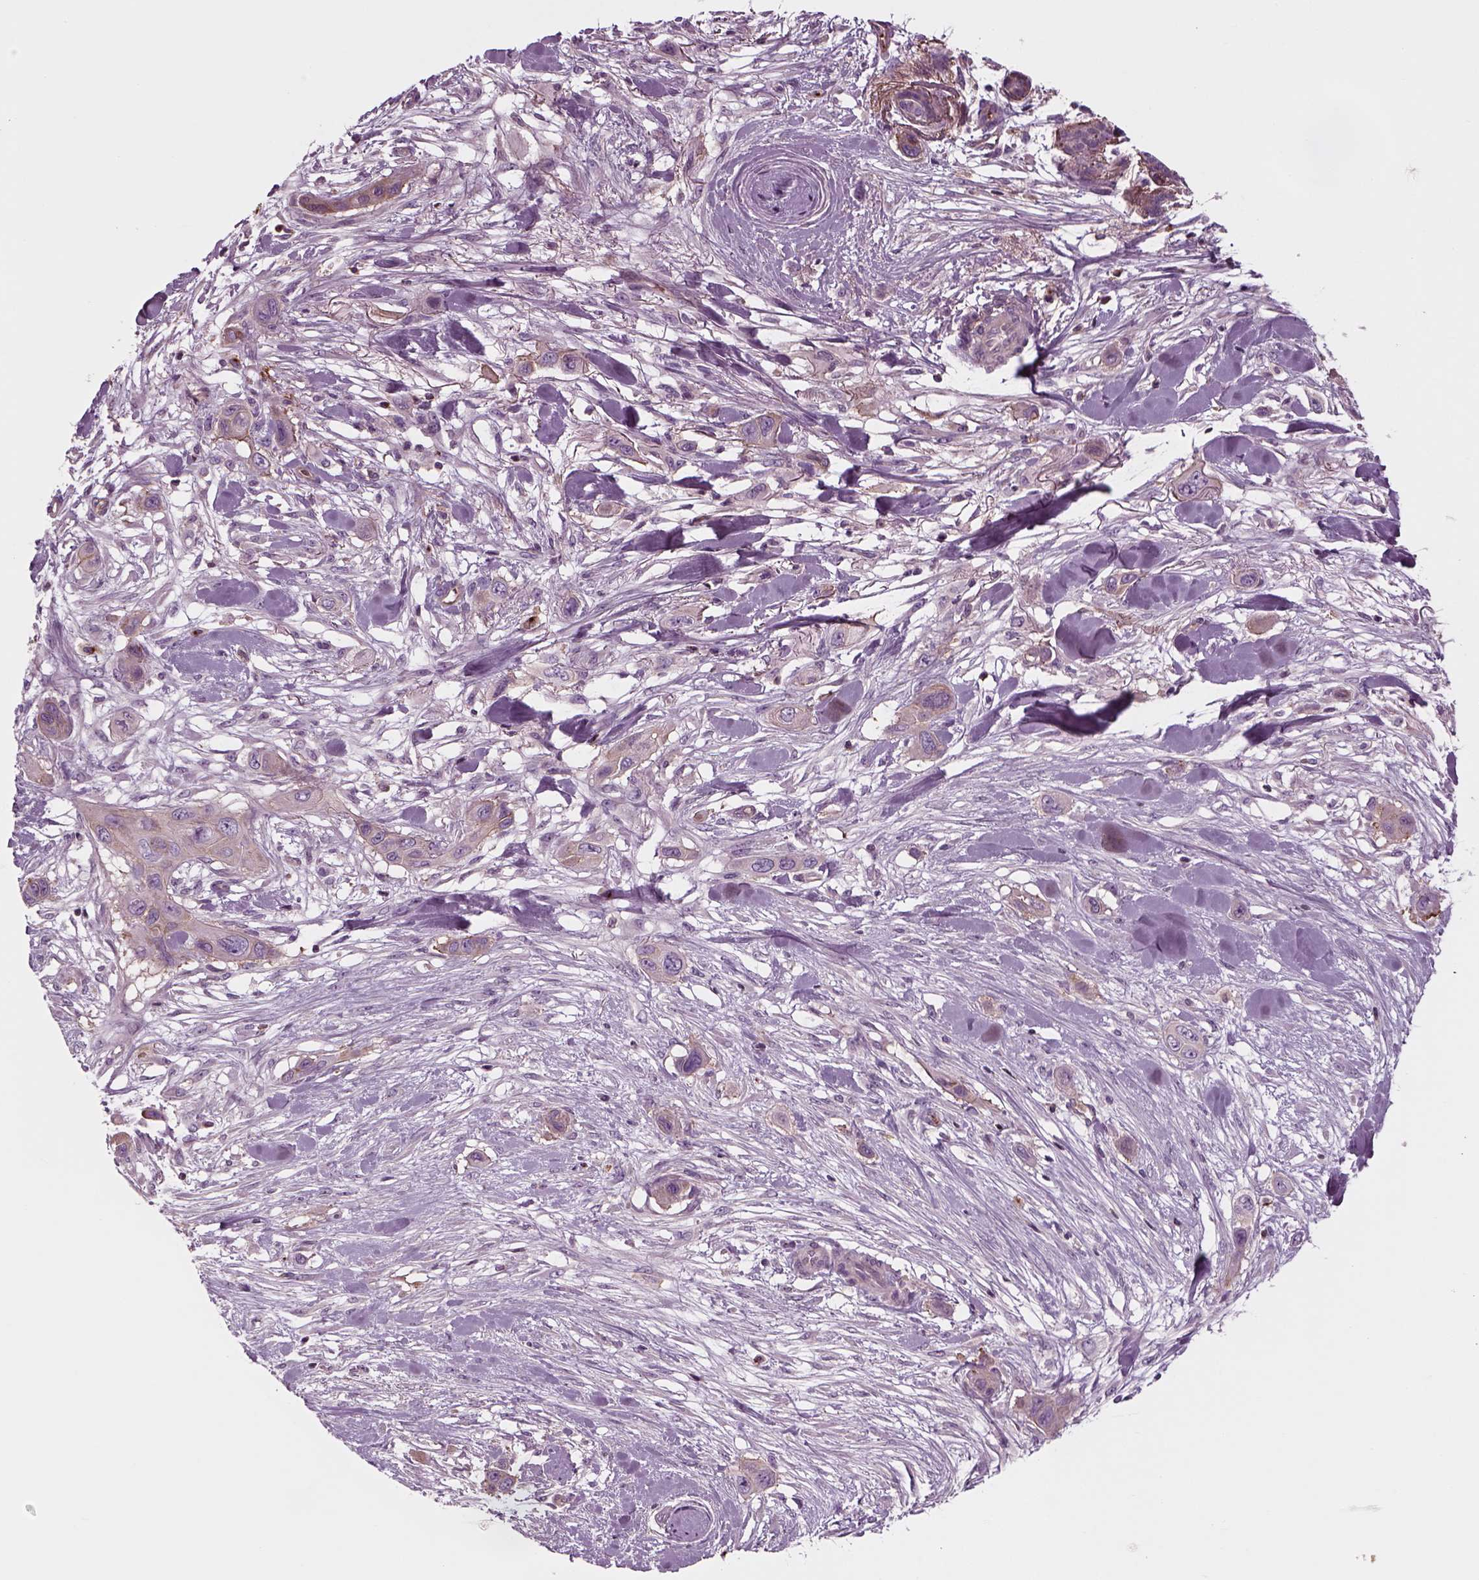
{"staining": {"intensity": "weak", "quantity": ">75%", "location": "cytoplasmic/membranous"}, "tissue": "skin cancer", "cell_type": "Tumor cells", "image_type": "cancer", "snomed": [{"axis": "morphology", "description": "Squamous cell carcinoma, NOS"}, {"axis": "topography", "description": "Skin"}], "caption": "Immunohistochemical staining of human skin squamous cell carcinoma reveals low levels of weak cytoplasmic/membranous expression in about >75% of tumor cells.", "gene": "SLC2A3", "patient": {"sex": "male", "age": 79}}